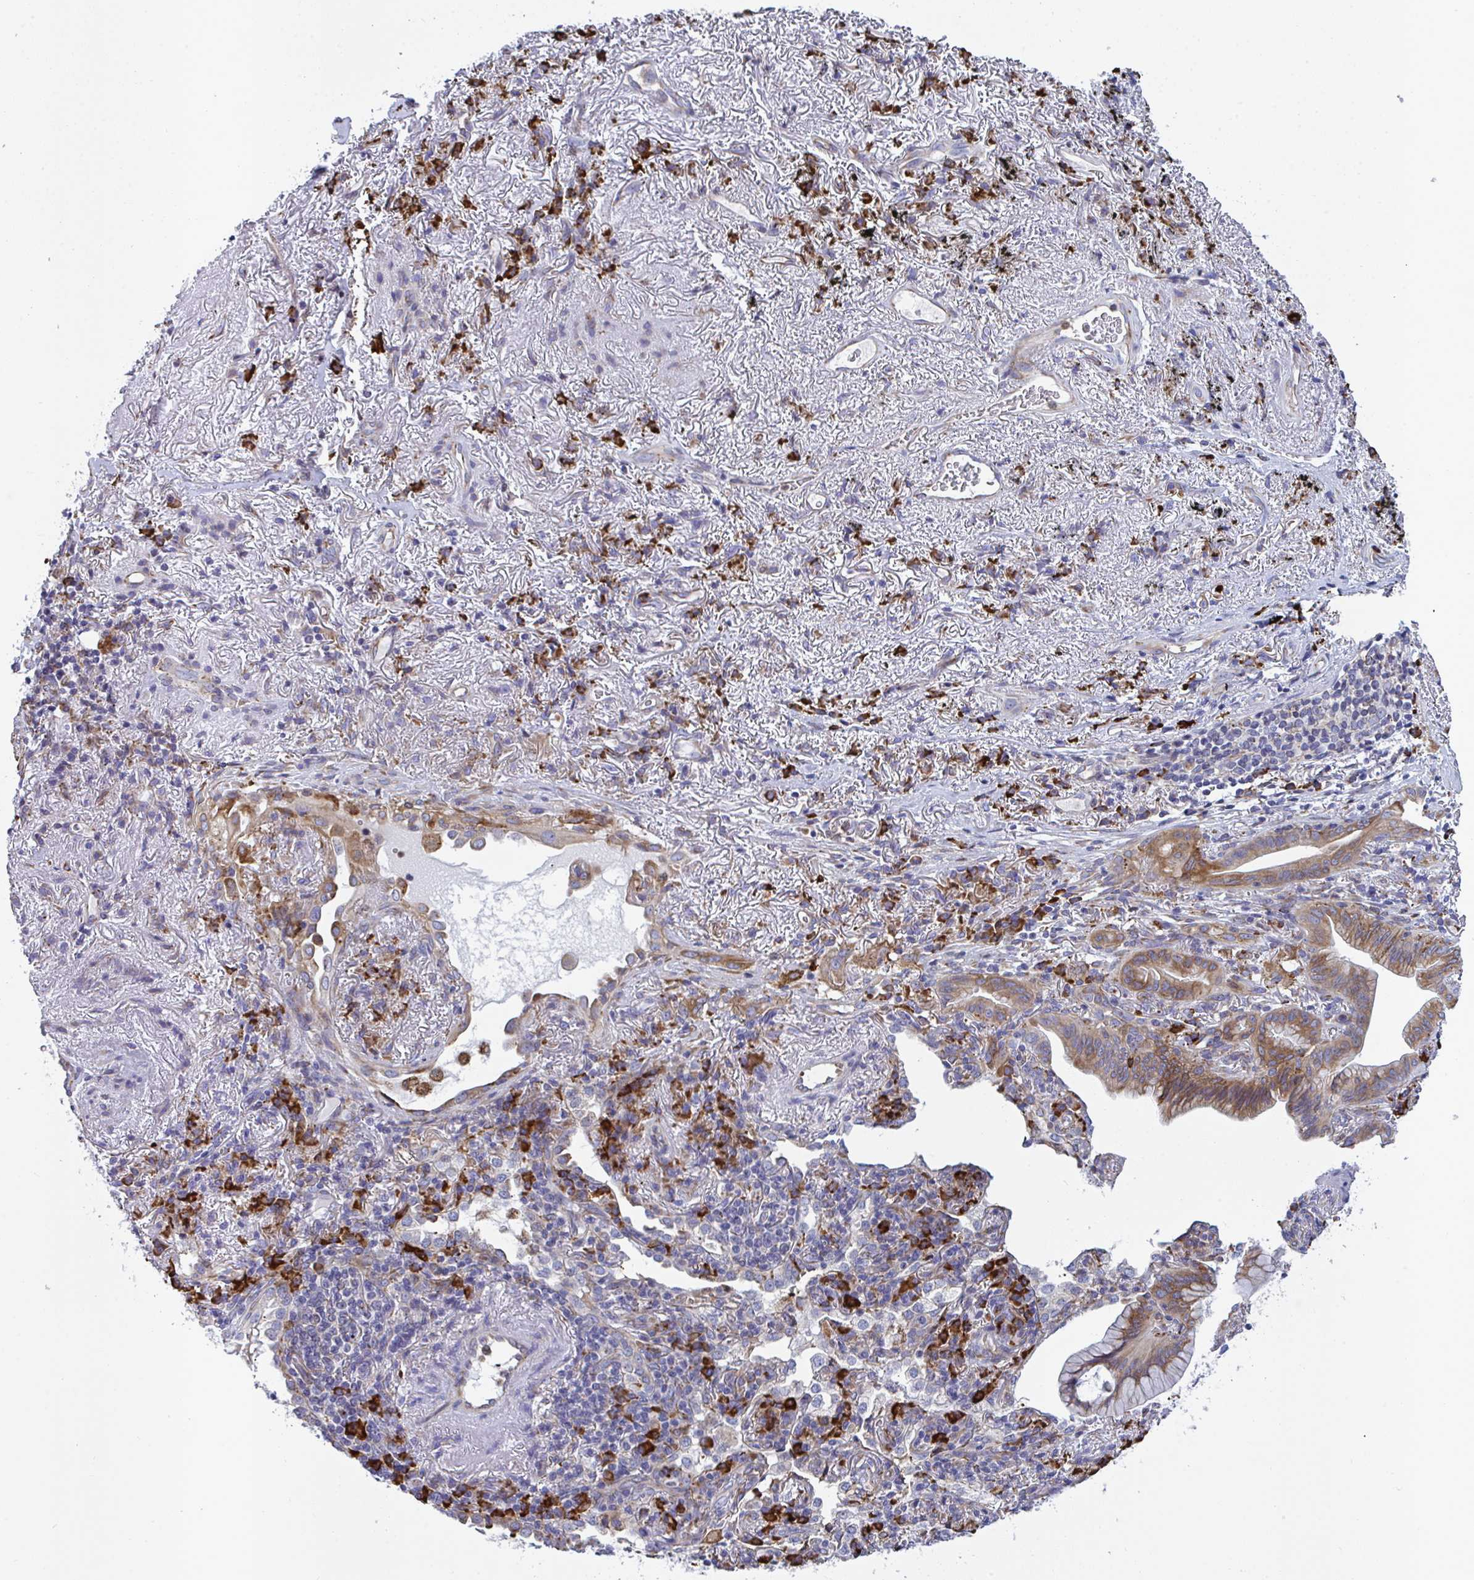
{"staining": {"intensity": "moderate", "quantity": ">75%", "location": "cytoplasmic/membranous"}, "tissue": "lung cancer", "cell_type": "Tumor cells", "image_type": "cancer", "snomed": [{"axis": "morphology", "description": "Adenocarcinoma, NOS"}, {"axis": "topography", "description": "Lung"}], "caption": "Immunohistochemical staining of lung adenocarcinoma shows medium levels of moderate cytoplasmic/membranous protein staining in approximately >75% of tumor cells.", "gene": "PEAK3", "patient": {"sex": "male", "age": 77}}